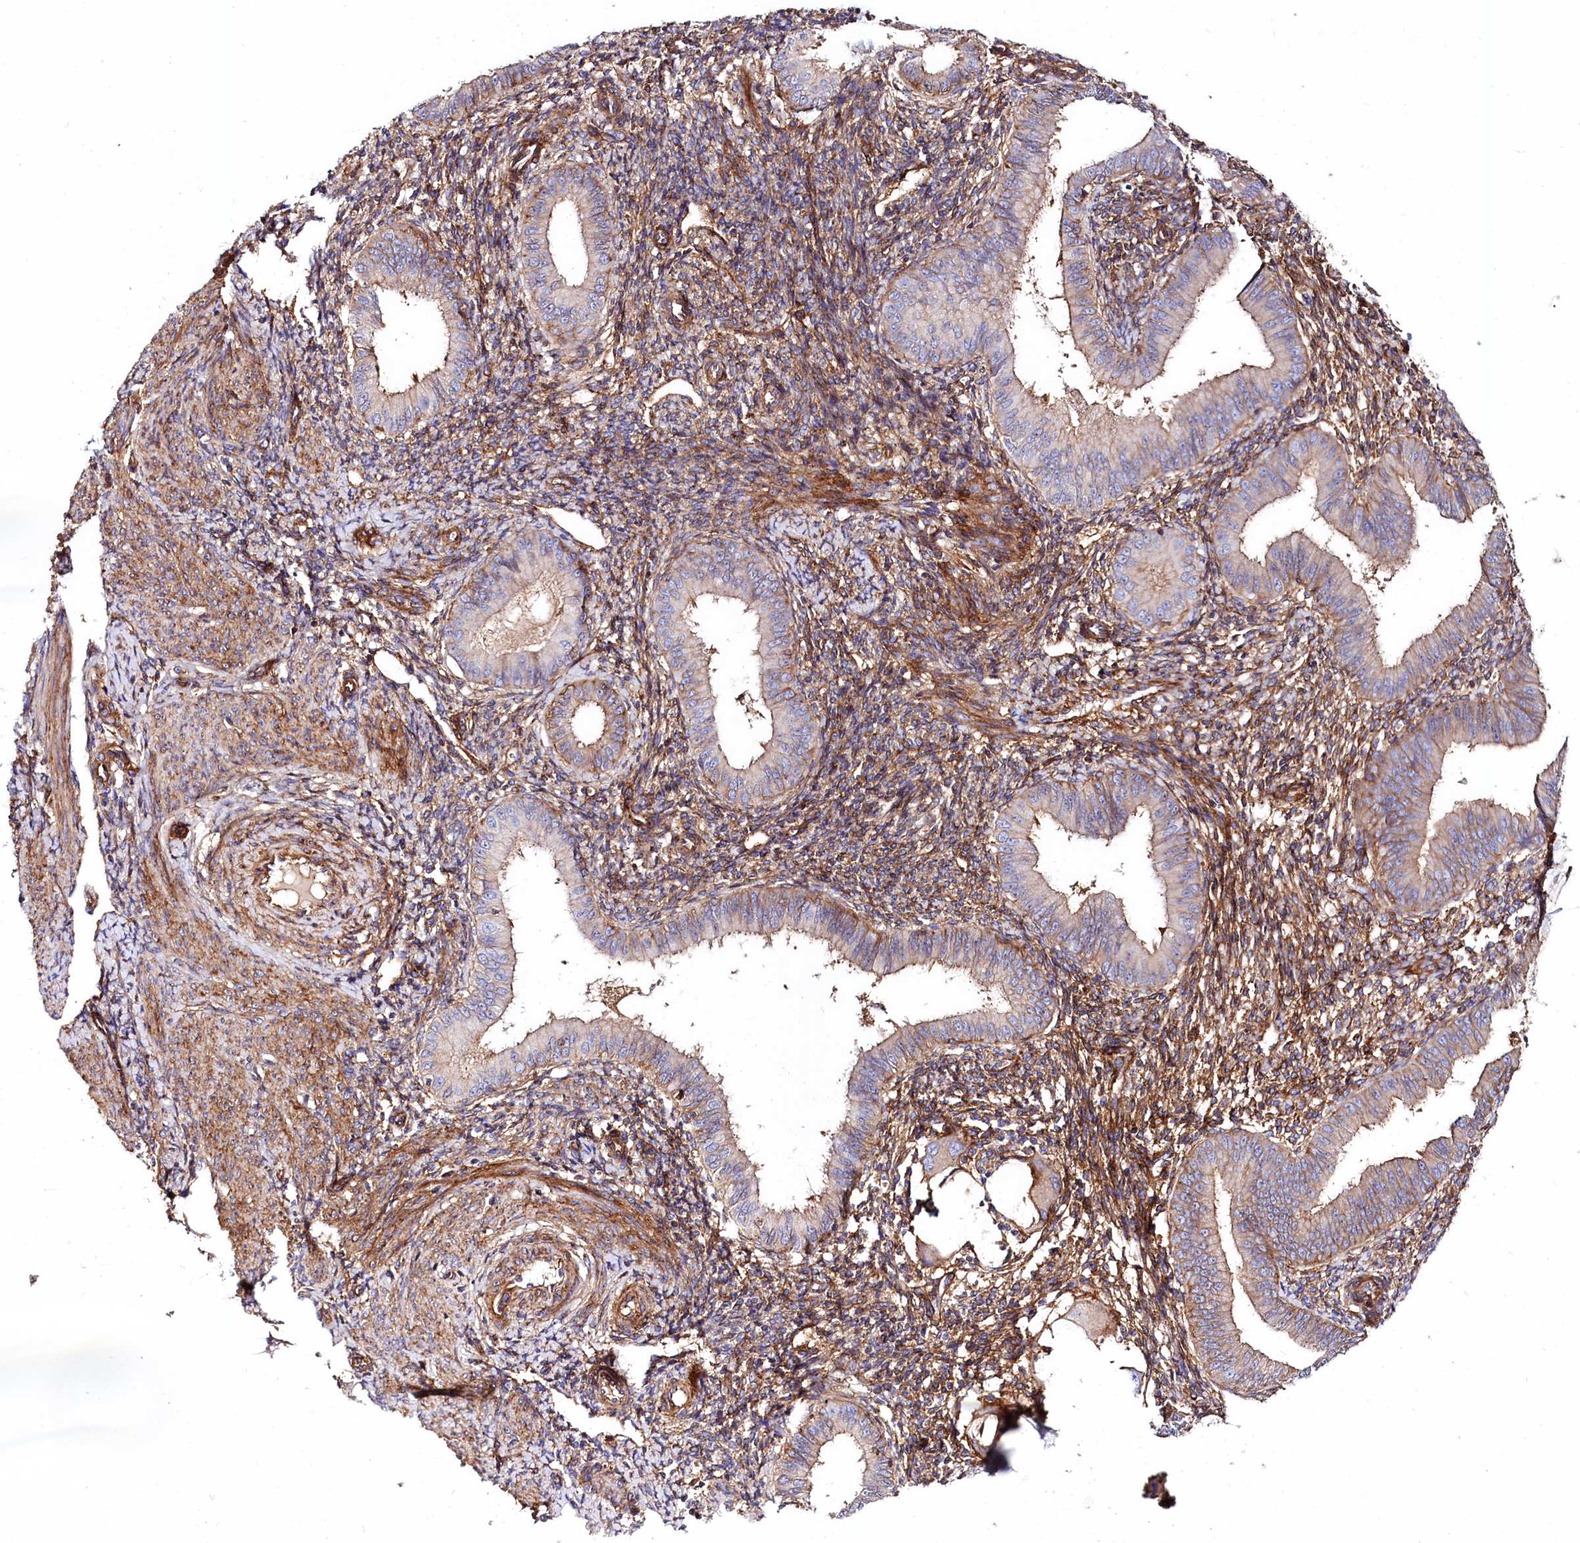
{"staining": {"intensity": "moderate", "quantity": "25%-75%", "location": "cytoplasmic/membranous"}, "tissue": "endometrium", "cell_type": "Cells in endometrial stroma", "image_type": "normal", "snomed": [{"axis": "morphology", "description": "Normal tissue, NOS"}, {"axis": "topography", "description": "Uterus"}, {"axis": "topography", "description": "Endometrium"}], "caption": "Immunohistochemical staining of benign human endometrium exhibits medium levels of moderate cytoplasmic/membranous positivity in about 25%-75% of cells in endometrial stroma. (brown staining indicates protein expression, while blue staining denotes nuclei).", "gene": "ANO6", "patient": {"sex": "female", "age": 48}}